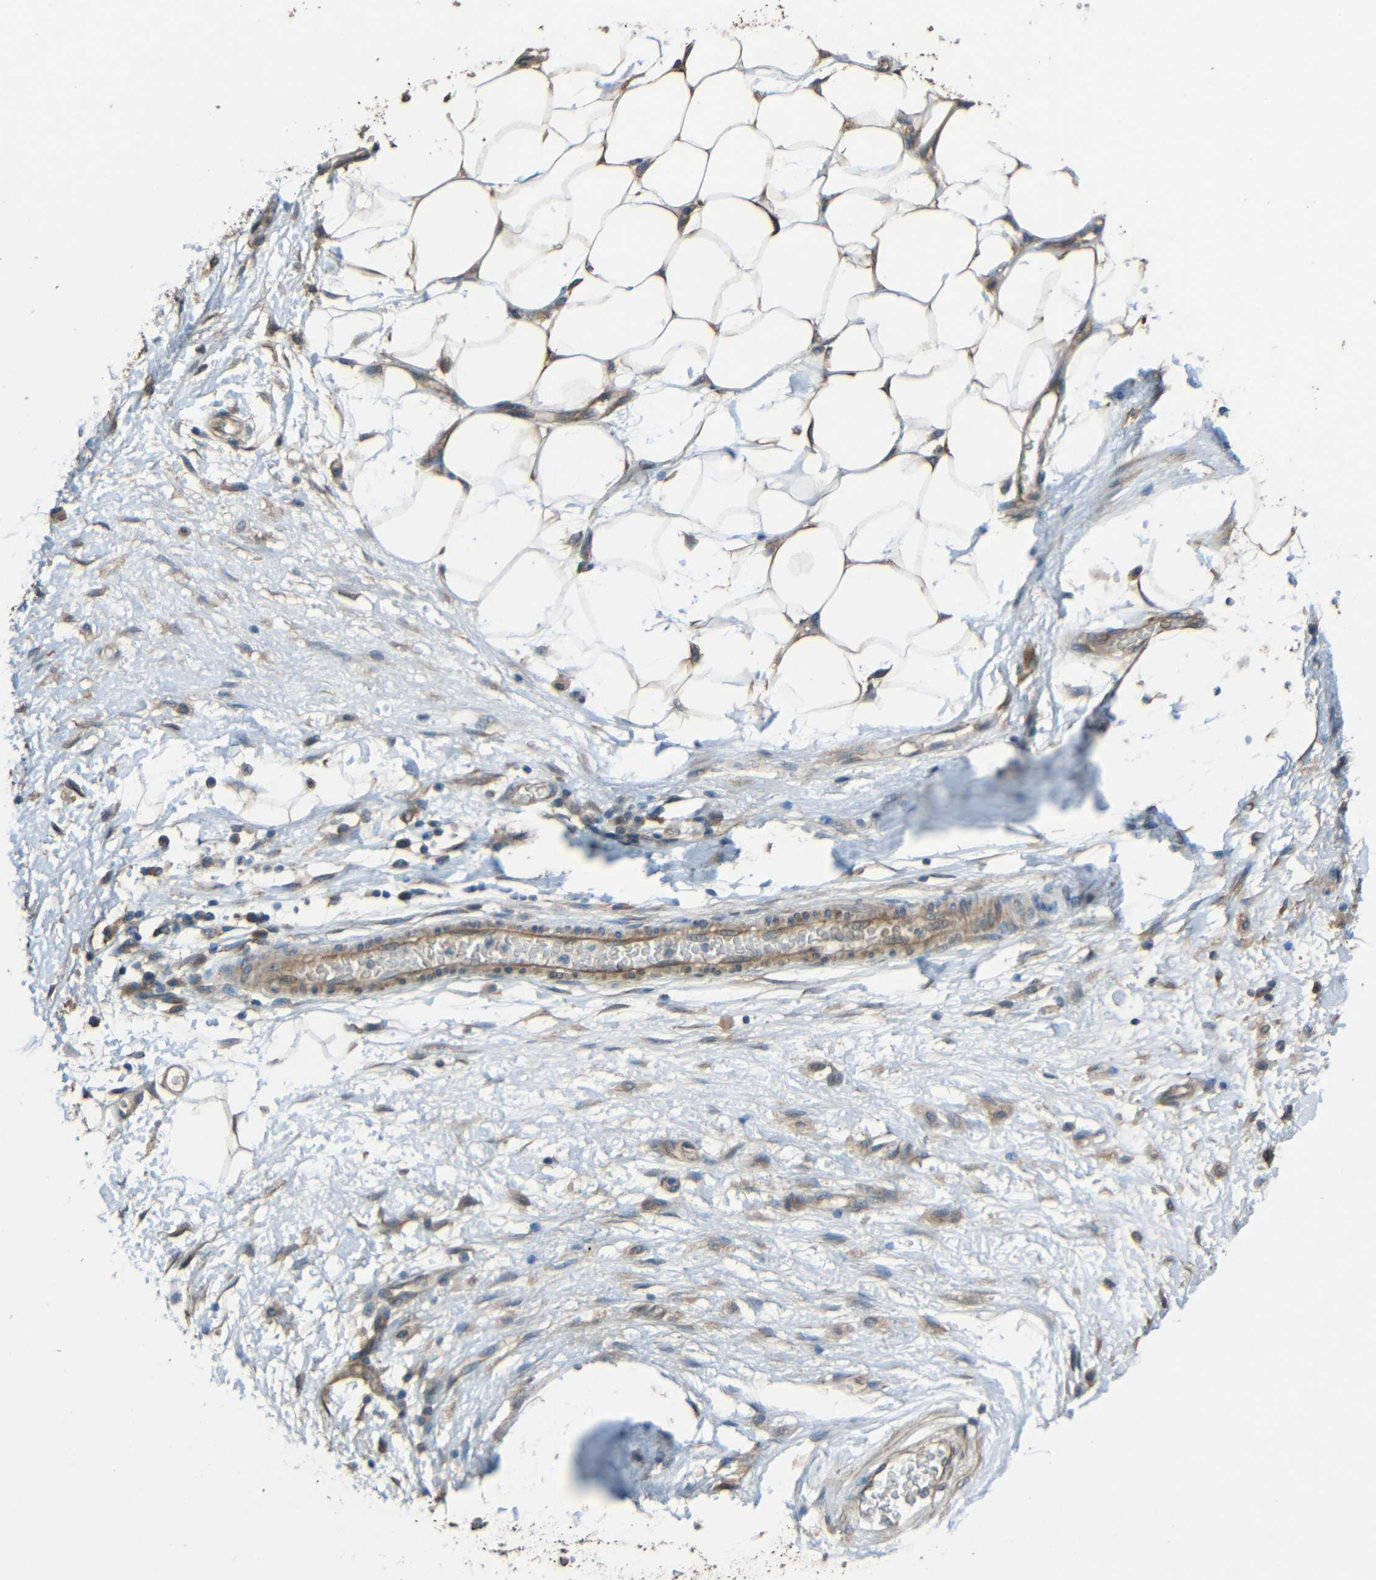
{"staining": {"intensity": "moderate", "quantity": ">75%", "location": "cytoplasmic/membranous"}, "tissue": "adipose tissue", "cell_type": "Adipocytes", "image_type": "normal", "snomed": [{"axis": "morphology", "description": "Normal tissue, NOS"}, {"axis": "morphology", "description": "Urothelial carcinoma, High grade"}, {"axis": "topography", "description": "Vascular tissue"}, {"axis": "topography", "description": "Urinary bladder"}], "caption": "The immunohistochemical stain labels moderate cytoplasmic/membranous expression in adipocytes of benign adipose tissue.", "gene": "ACACA", "patient": {"sex": "female", "age": 56}}